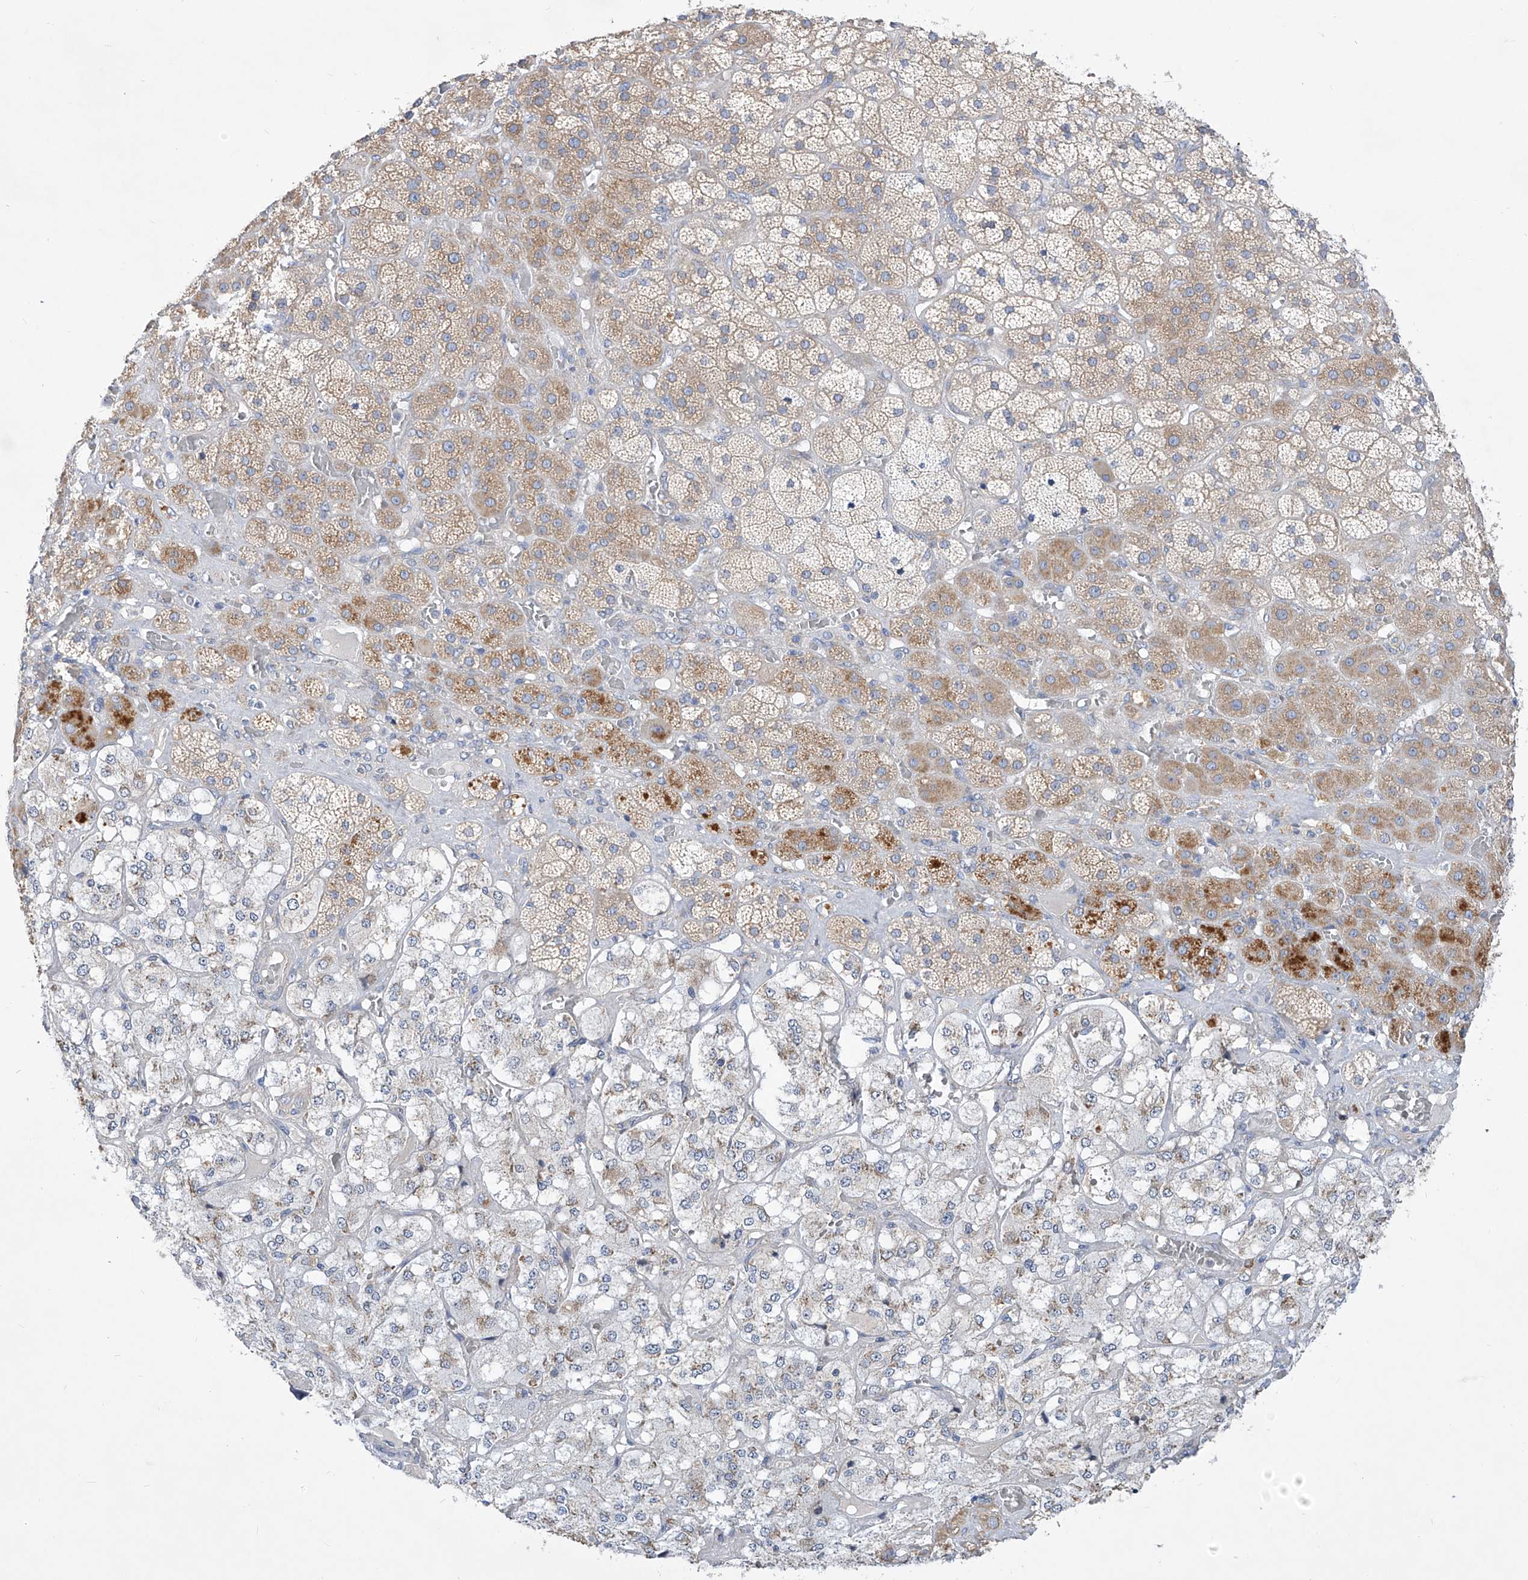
{"staining": {"intensity": "moderate", "quantity": "25%-75%", "location": "cytoplasmic/membranous"}, "tissue": "adrenal gland", "cell_type": "Glandular cells", "image_type": "normal", "snomed": [{"axis": "morphology", "description": "Normal tissue, NOS"}, {"axis": "topography", "description": "Adrenal gland"}], "caption": "This micrograph shows unremarkable adrenal gland stained with immunohistochemistry to label a protein in brown. The cytoplasmic/membranous of glandular cells show moderate positivity for the protein. Nuclei are counter-stained blue.", "gene": "UFL1", "patient": {"sex": "male", "age": 57}}